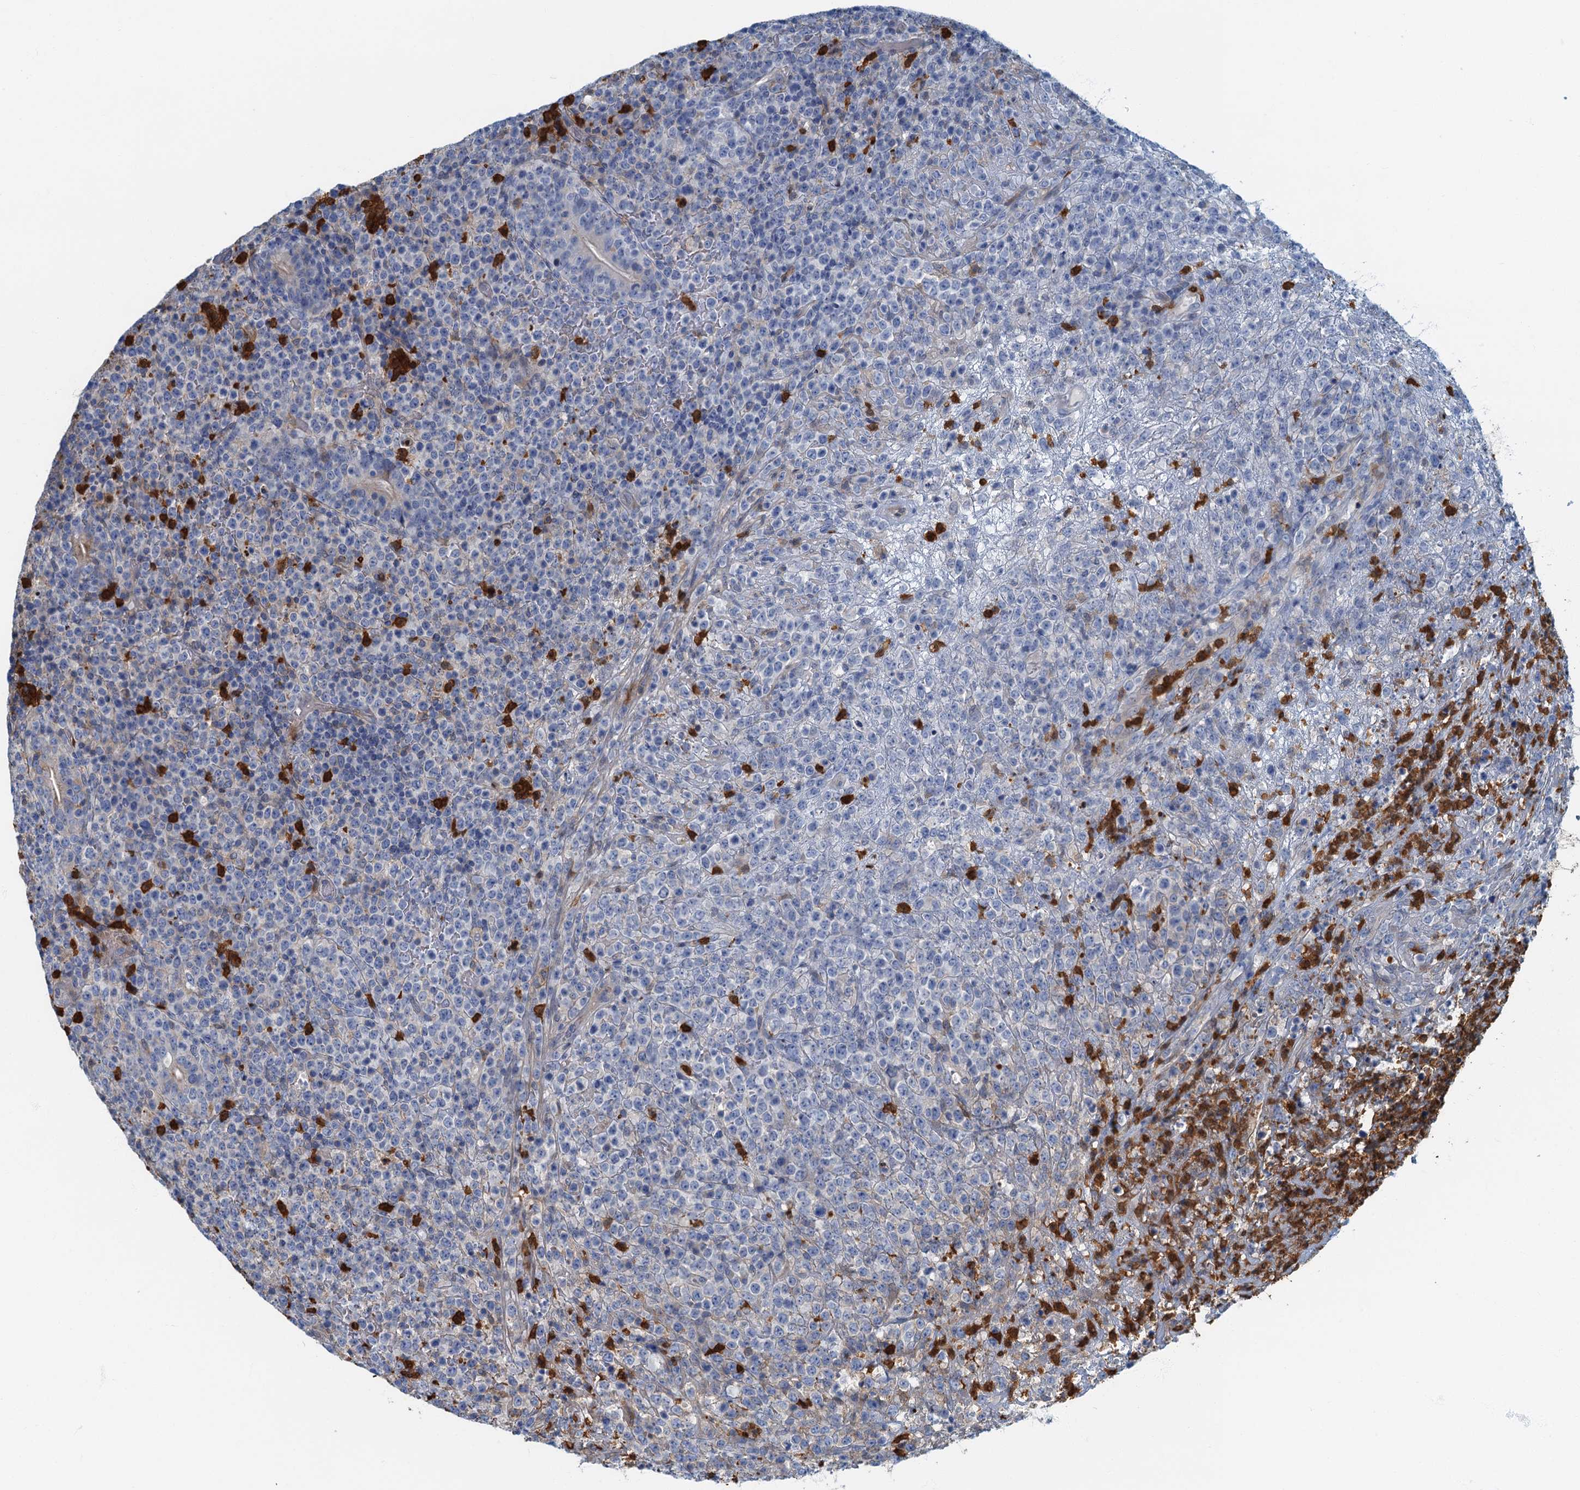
{"staining": {"intensity": "negative", "quantity": "none", "location": "none"}, "tissue": "lymphoma", "cell_type": "Tumor cells", "image_type": "cancer", "snomed": [{"axis": "morphology", "description": "Malignant lymphoma, non-Hodgkin's type, High grade"}, {"axis": "topography", "description": "Colon"}], "caption": "DAB (3,3'-diaminobenzidine) immunohistochemical staining of human high-grade malignant lymphoma, non-Hodgkin's type exhibits no significant staining in tumor cells.", "gene": "ANKDD1A", "patient": {"sex": "female", "age": 53}}